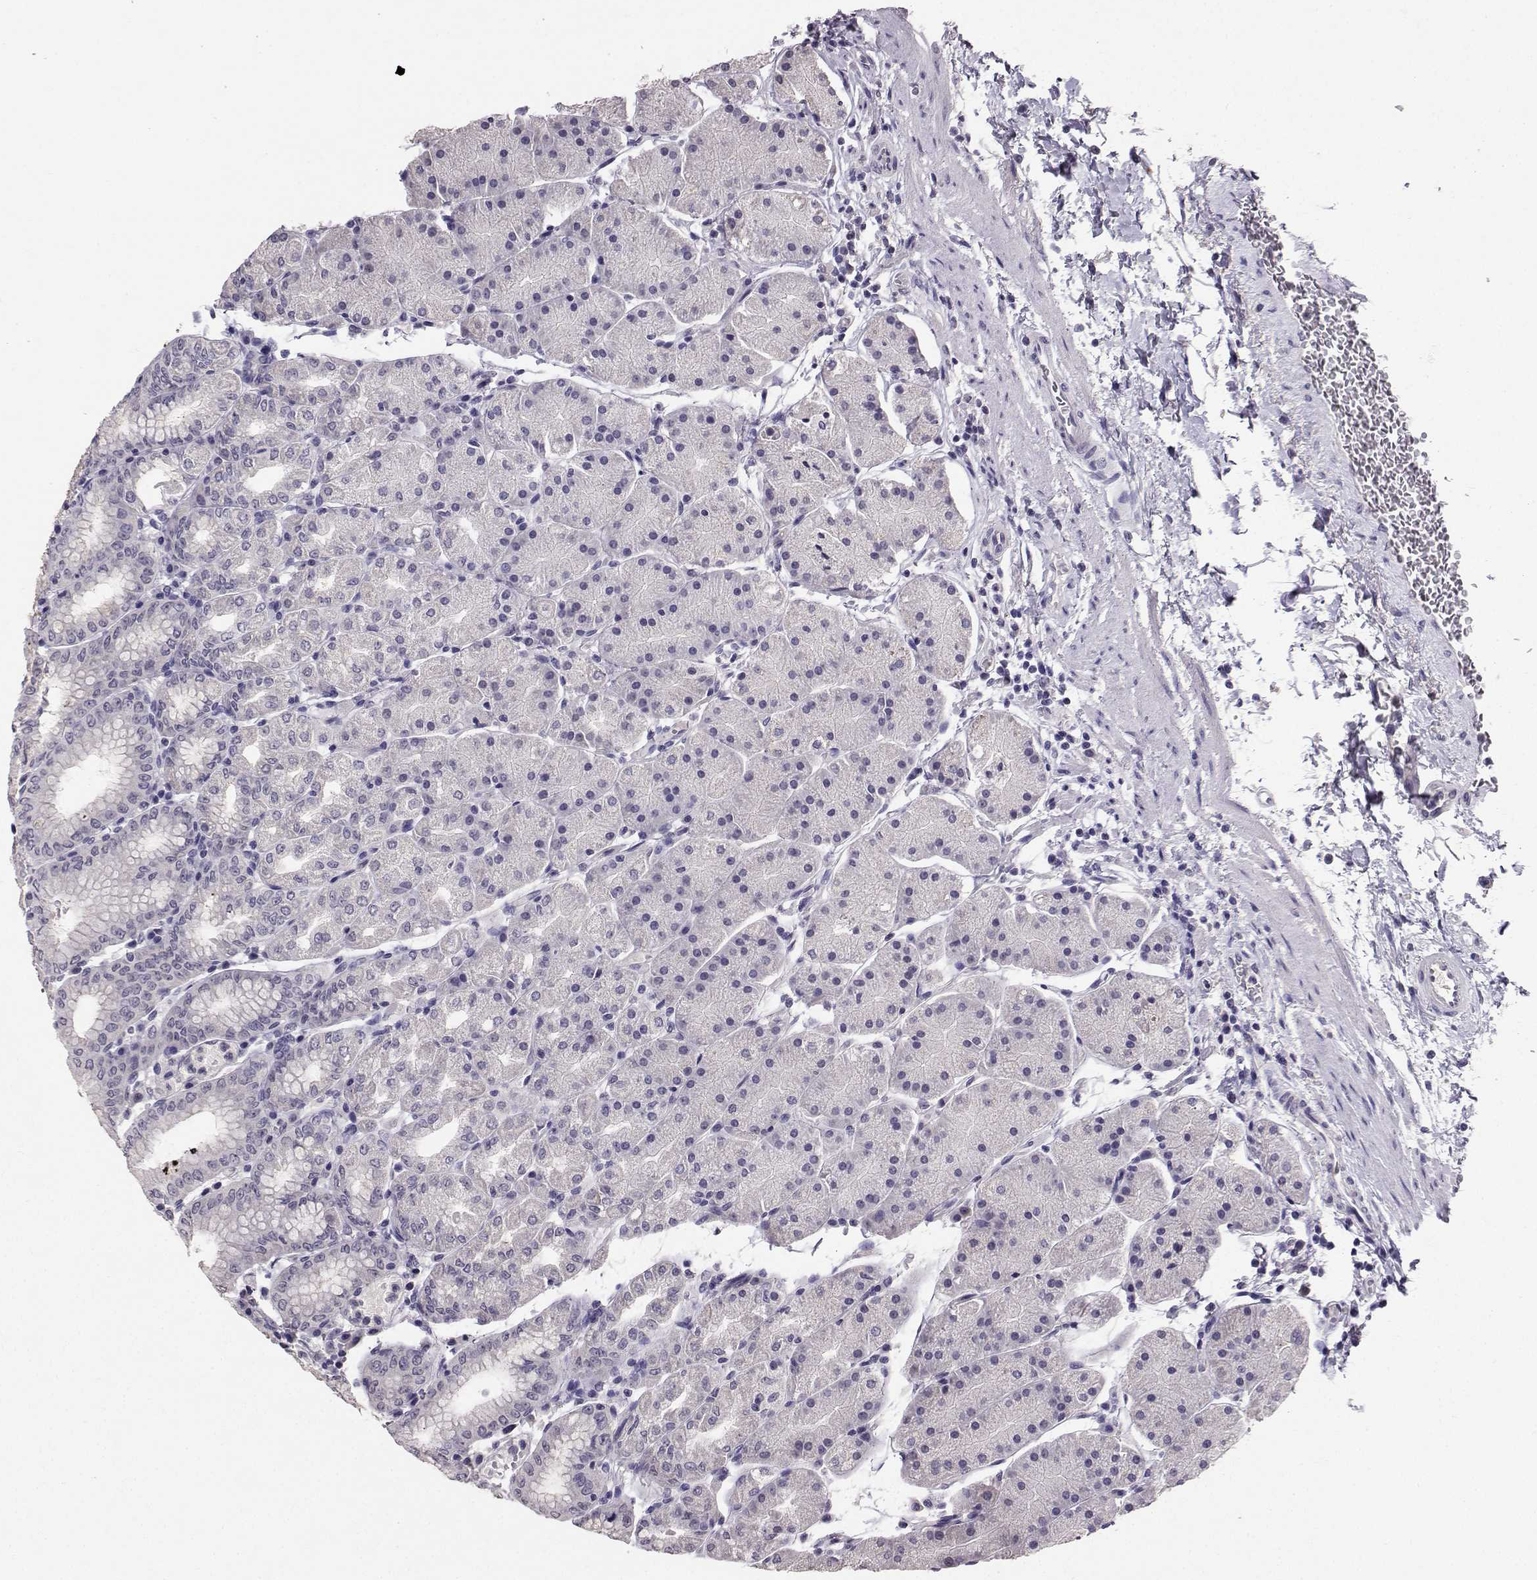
{"staining": {"intensity": "negative", "quantity": "none", "location": "none"}, "tissue": "stomach", "cell_type": "Glandular cells", "image_type": "normal", "snomed": [{"axis": "morphology", "description": "Normal tissue, NOS"}, {"axis": "topography", "description": "Stomach"}], "caption": "DAB (3,3'-diaminobenzidine) immunohistochemical staining of normal human stomach shows no significant positivity in glandular cells.", "gene": "SPAG11A", "patient": {"sex": "male", "age": 54}}